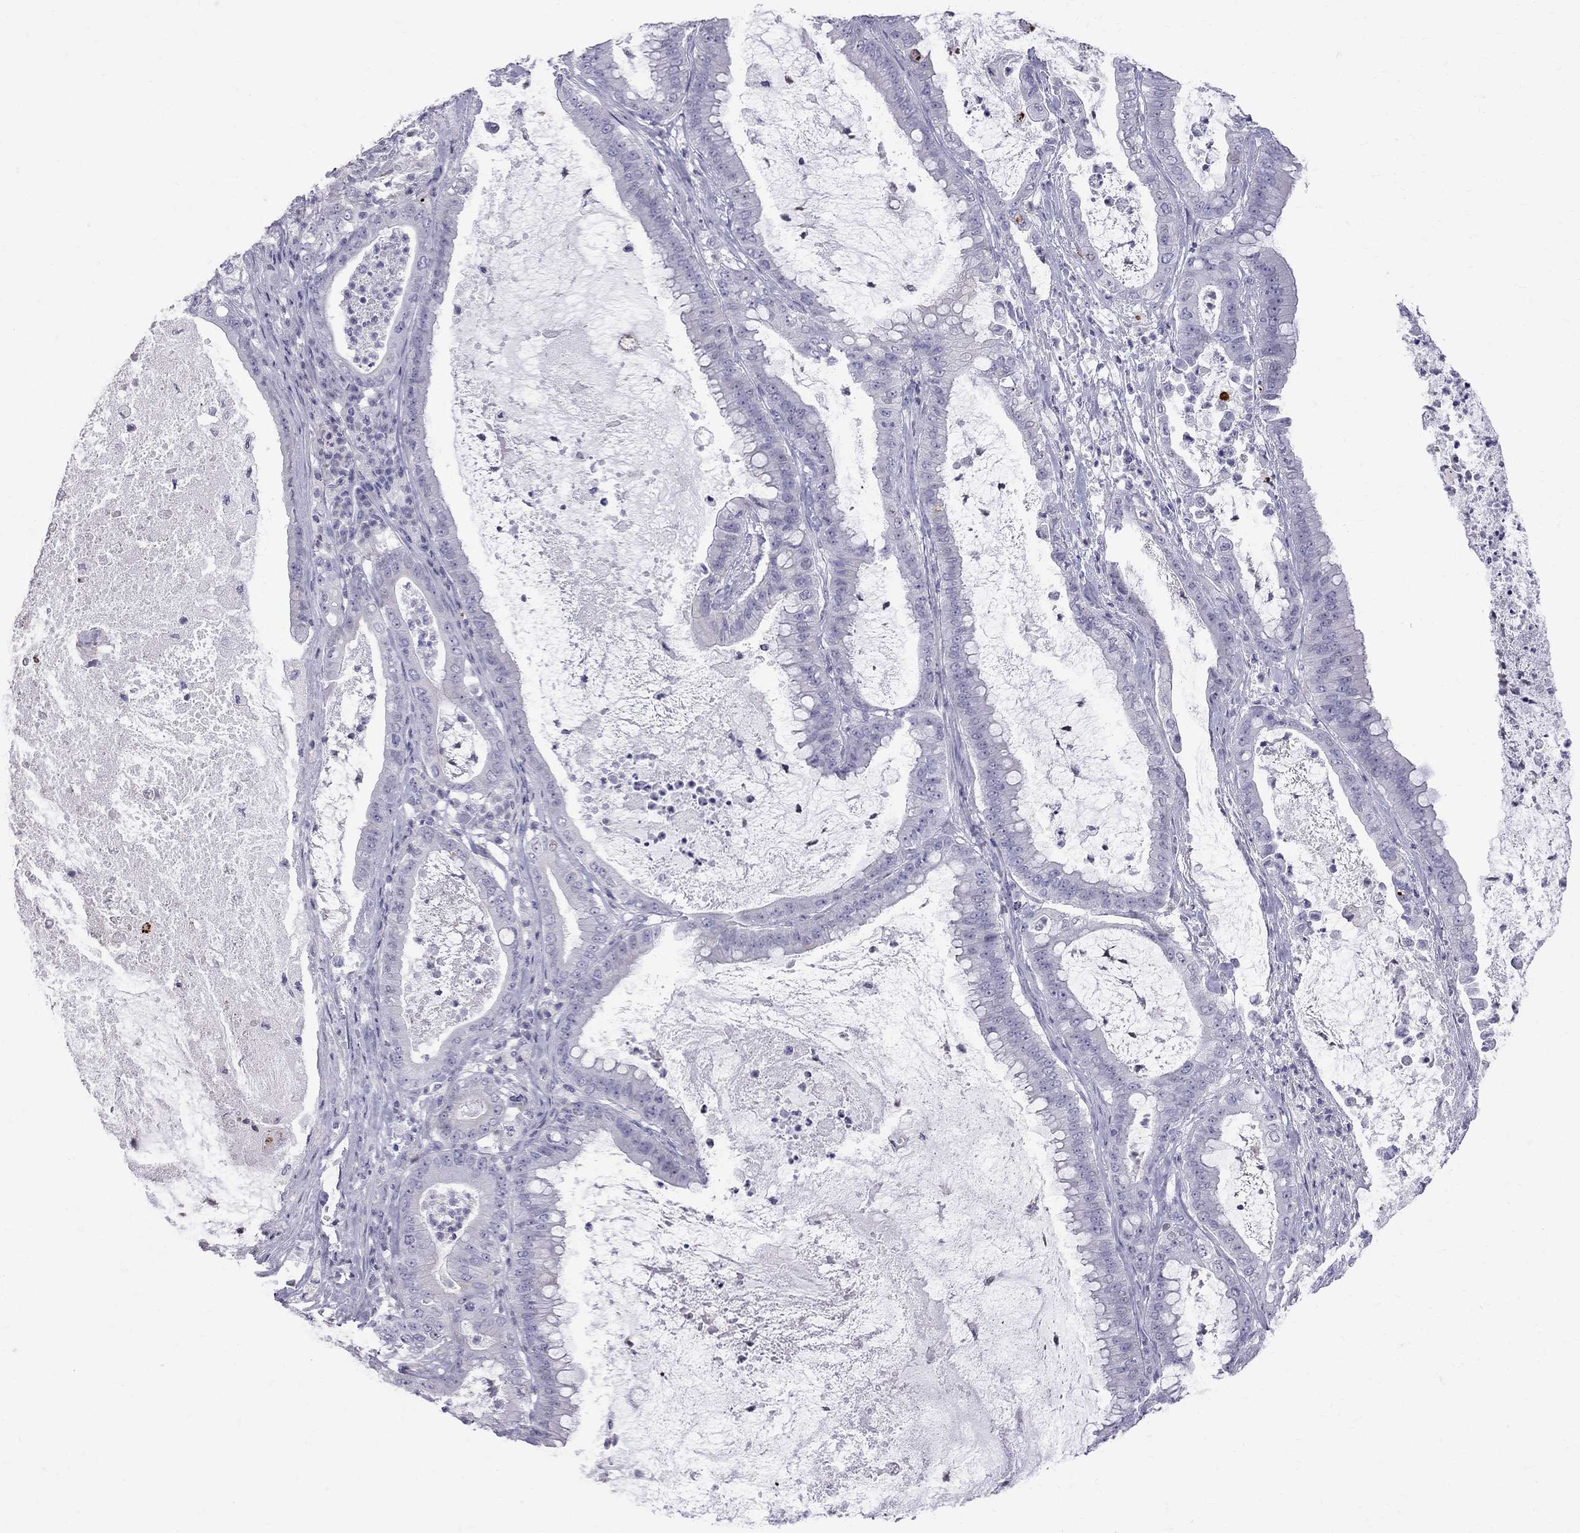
{"staining": {"intensity": "negative", "quantity": "none", "location": "none"}, "tissue": "pancreatic cancer", "cell_type": "Tumor cells", "image_type": "cancer", "snomed": [{"axis": "morphology", "description": "Adenocarcinoma, NOS"}, {"axis": "topography", "description": "Pancreas"}], "caption": "Pancreatic adenocarcinoma was stained to show a protein in brown. There is no significant staining in tumor cells.", "gene": "MUC15", "patient": {"sex": "male", "age": 71}}